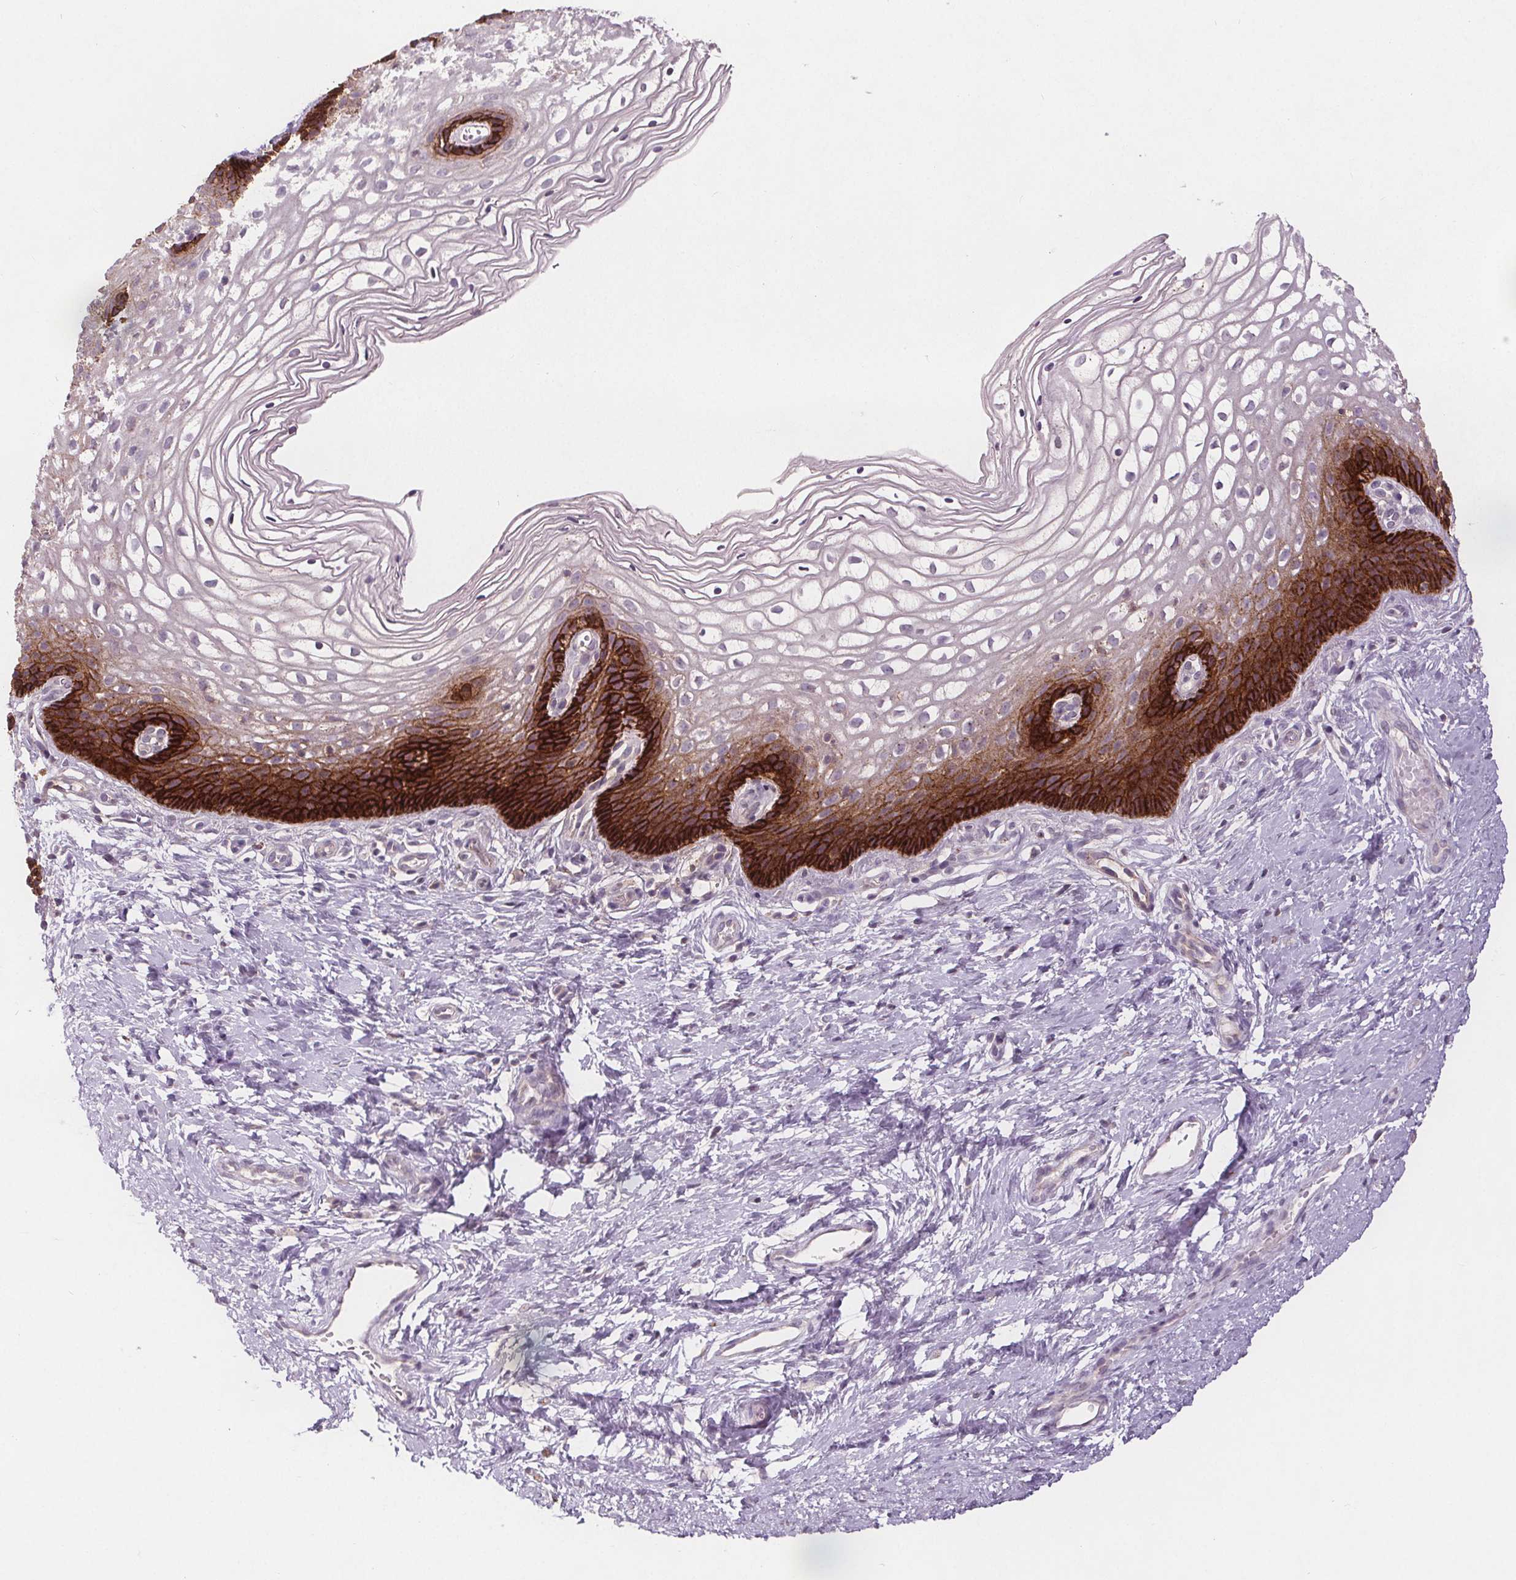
{"staining": {"intensity": "moderate", "quantity": ">75%", "location": "cytoplasmic/membranous"}, "tissue": "cervix", "cell_type": "Glandular cells", "image_type": "normal", "snomed": [{"axis": "morphology", "description": "Normal tissue, NOS"}, {"axis": "topography", "description": "Cervix"}], "caption": "The histopathology image reveals immunohistochemical staining of normal cervix. There is moderate cytoplasmic/membranous staining is present in about >75% of glandular cells.", "gene": "ATP1A1", "patient": {"sex": "female", "age": 34}}